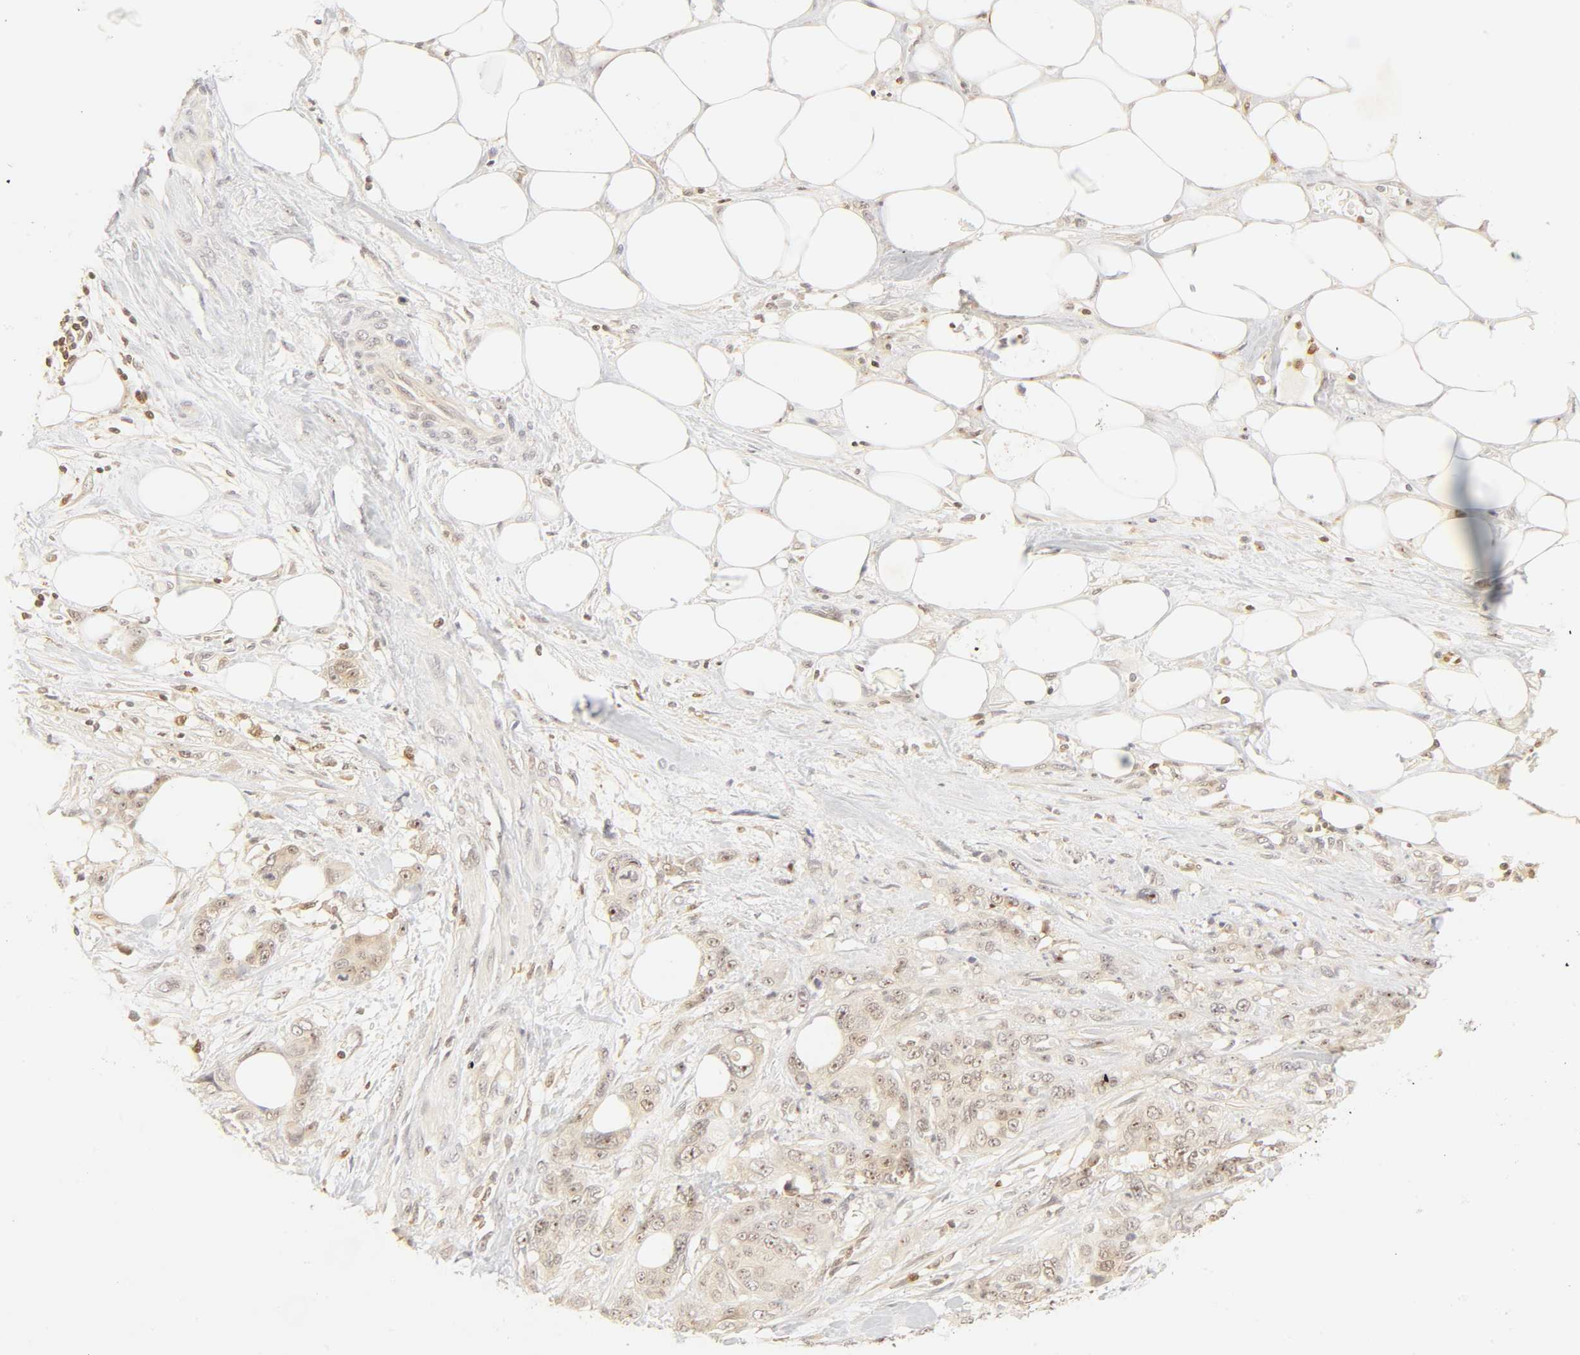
{"staining": {"intensity": "weak", "quantity": "25%-75%", "location": "cytoplasmic/membranous,nuclear"}, "tissue": "pancreatic cancer", "cell_type": "Tumor cells", "image_type": "cancer", "snomed": [{"axis": "morphology", "description": "Adenocarcinoma, NOS"}, {"axis": "topography", "description": "Pancreas"}], "caption": "Brown immunohistochemical staining in human pancreatic cancer displays weak cytoplasmic/membranous and nuclear expression in about 25%-75% of tumor cells. Nuclei are stained in blue.", "gene": "KIF2A", "patient": {"sex": "male", "age": 46}}